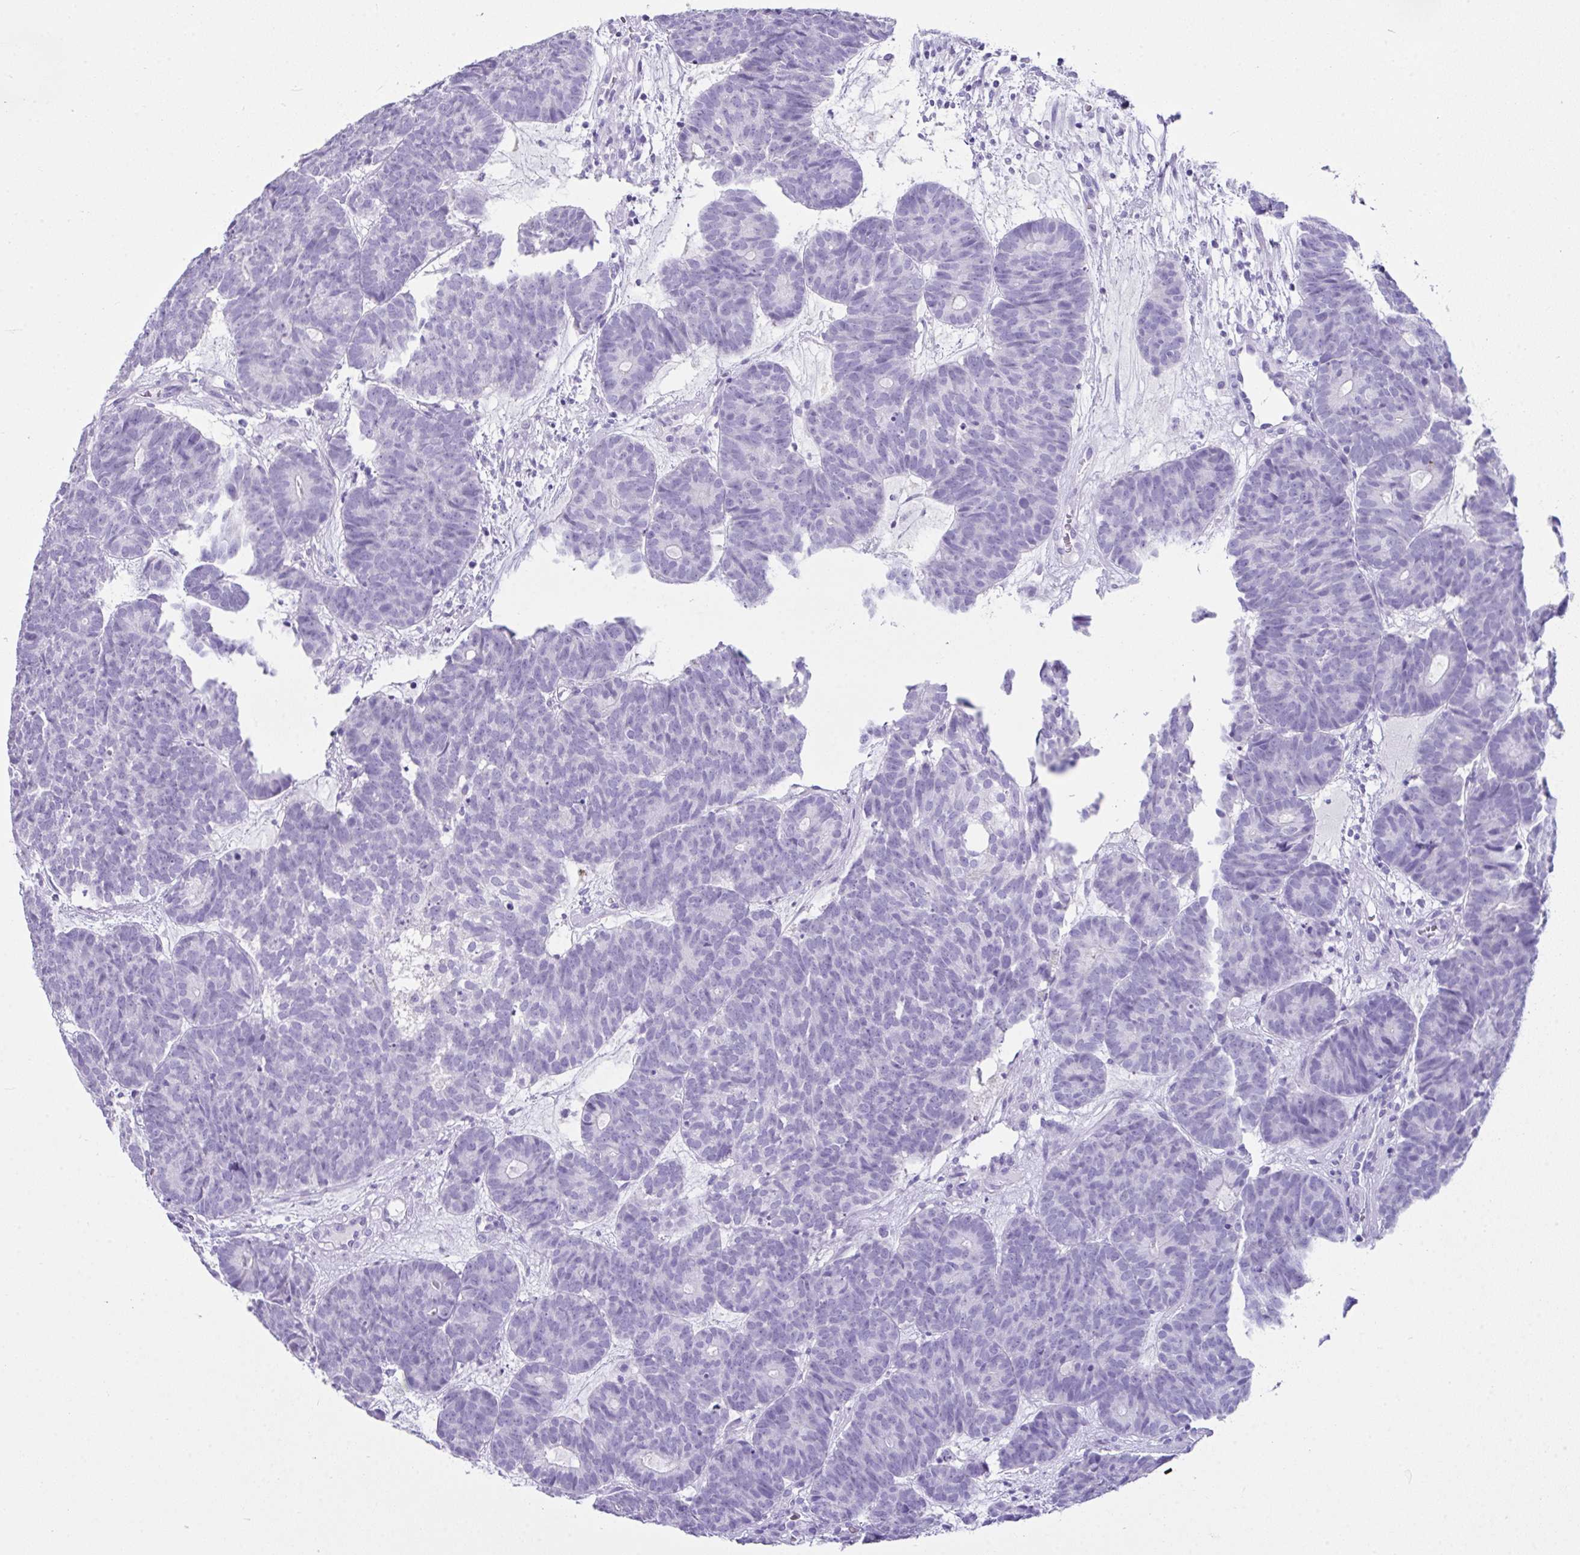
{"staining": {"intensity": "negative", "quantity": "none", "location": "none"}, "tissue": "head and neck cancer", "cell_type": "Tumor cells", "image_type": "cancer", "snomed": [{"axis": "morphology", "description": "Adenocarcinoma, NOS"}, {"axis": "topography", "description": "Head-Neck"}], "caption": "Human adenocarcinoma (head and neck) stained for a protein using immunohistochemistry exhibits no expression in tumor cells.", "gene": "LGALS4", "patient": {"sex": "female", "age": 81}}